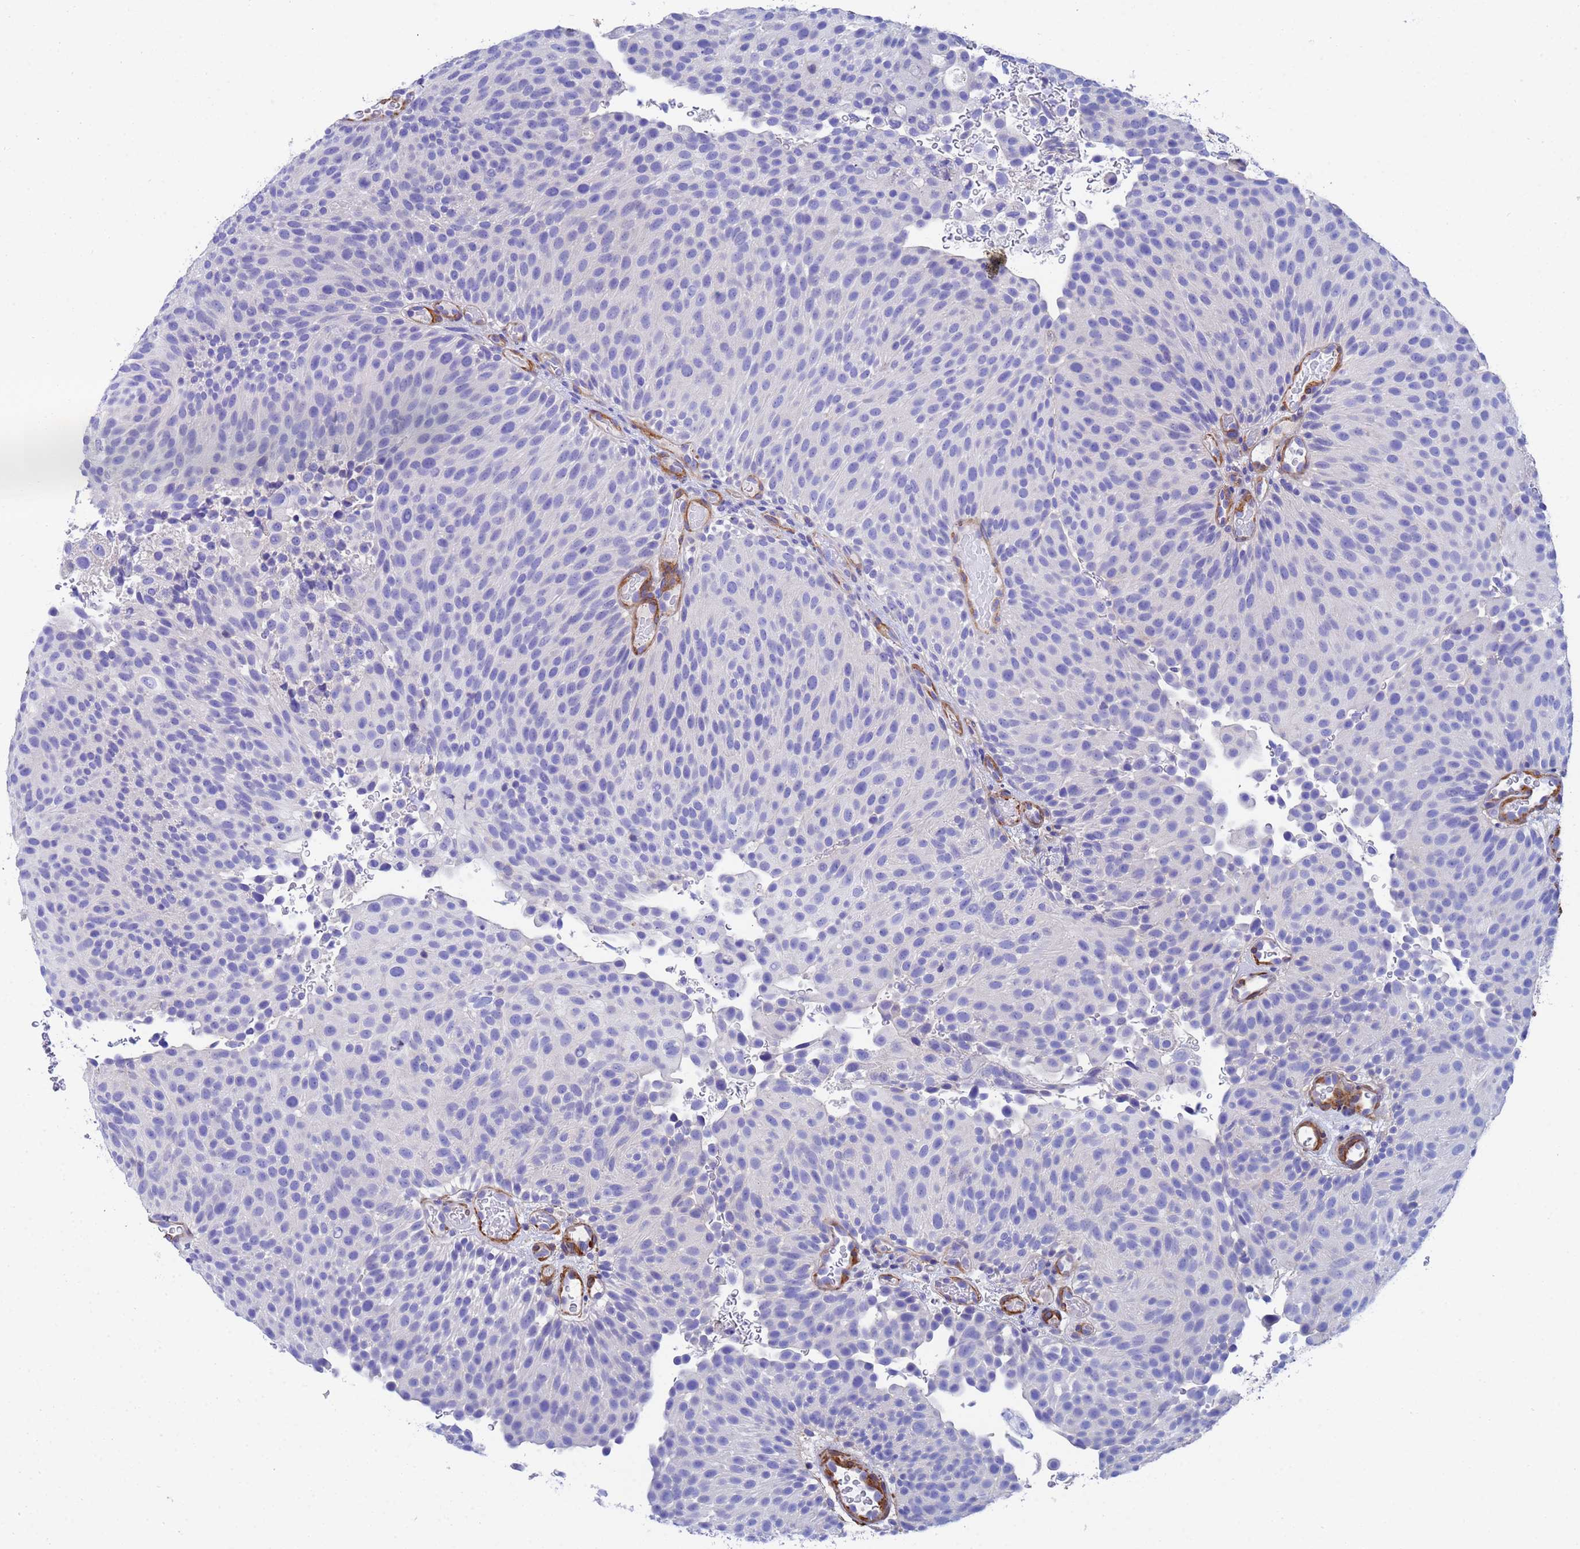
{"staining": {"intensity": "negative", "quantity": "none", "location": "none"}, "tissue": "urothelial cancer", "cell_type": "Tumor cells", "image_type": "cancer", "snomed": [{"axis": "morphology", "description": "Urothelial carcinoma, Low grade"}, {"axis": "topography", "description": "Urinary bladder"}], "caption": "Tumor cells are negative for protein expression in human urothelial carcinoma (low-grade).", "gene": "CST4", "patient": {"sex": "male", "age": 78}}